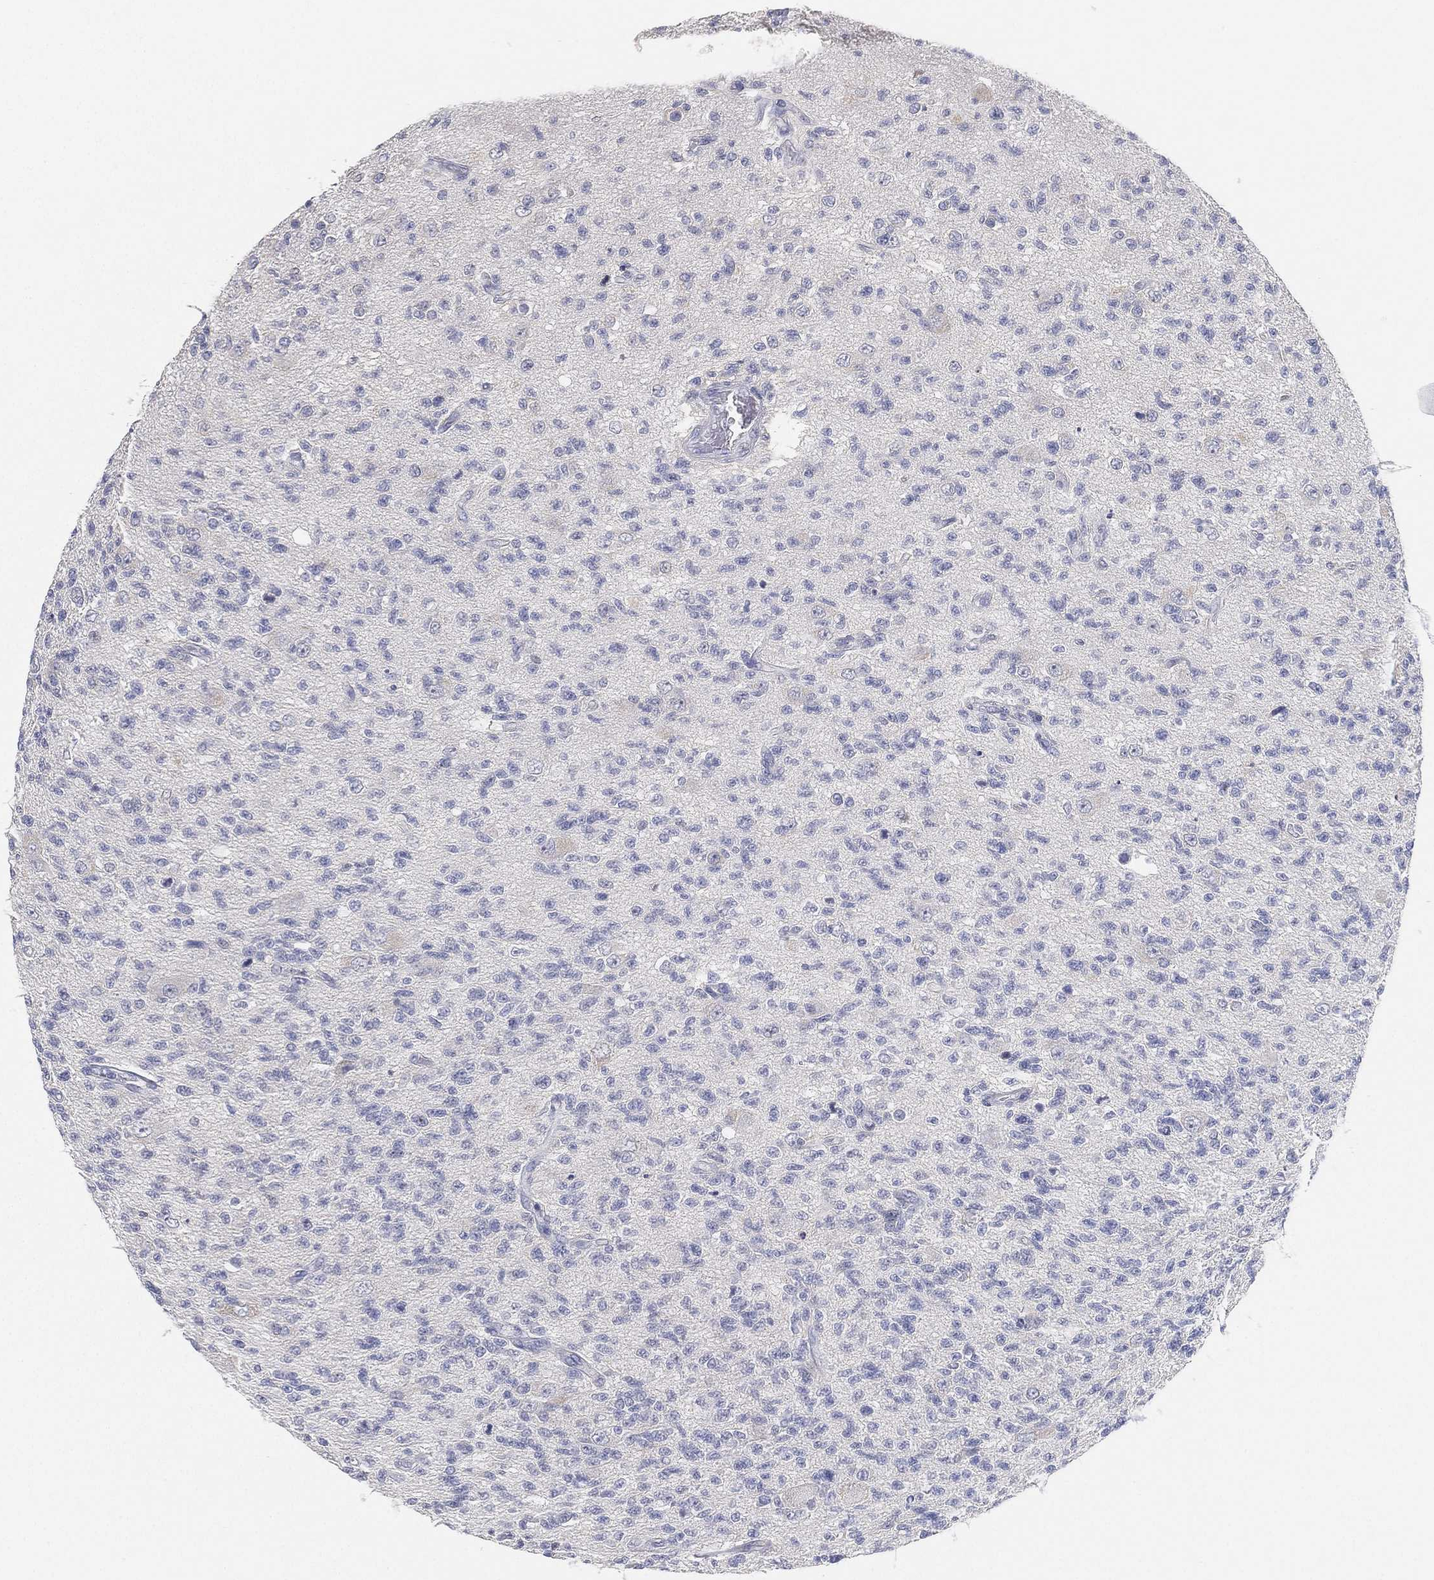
{"staining": {"intensity": "negative", "quantity": "none", "location": "none"}, "tissue": "glioma", "cell_type": "Tumor cells", "image_type": "cancer", "snomed": [{"axis": "morphology", "description": "Glioma, malignant, High grade"}, {"axis": "topography", "description": "Brain"}], "caption": "Immunohistochemistry (IHC) of human malignant glioma (high-grade) shows no expression in tumor cells. (DAB IHC, high magnification).", "gene": "FAM187B", "patient": {"sex": "male", "age": 56}}